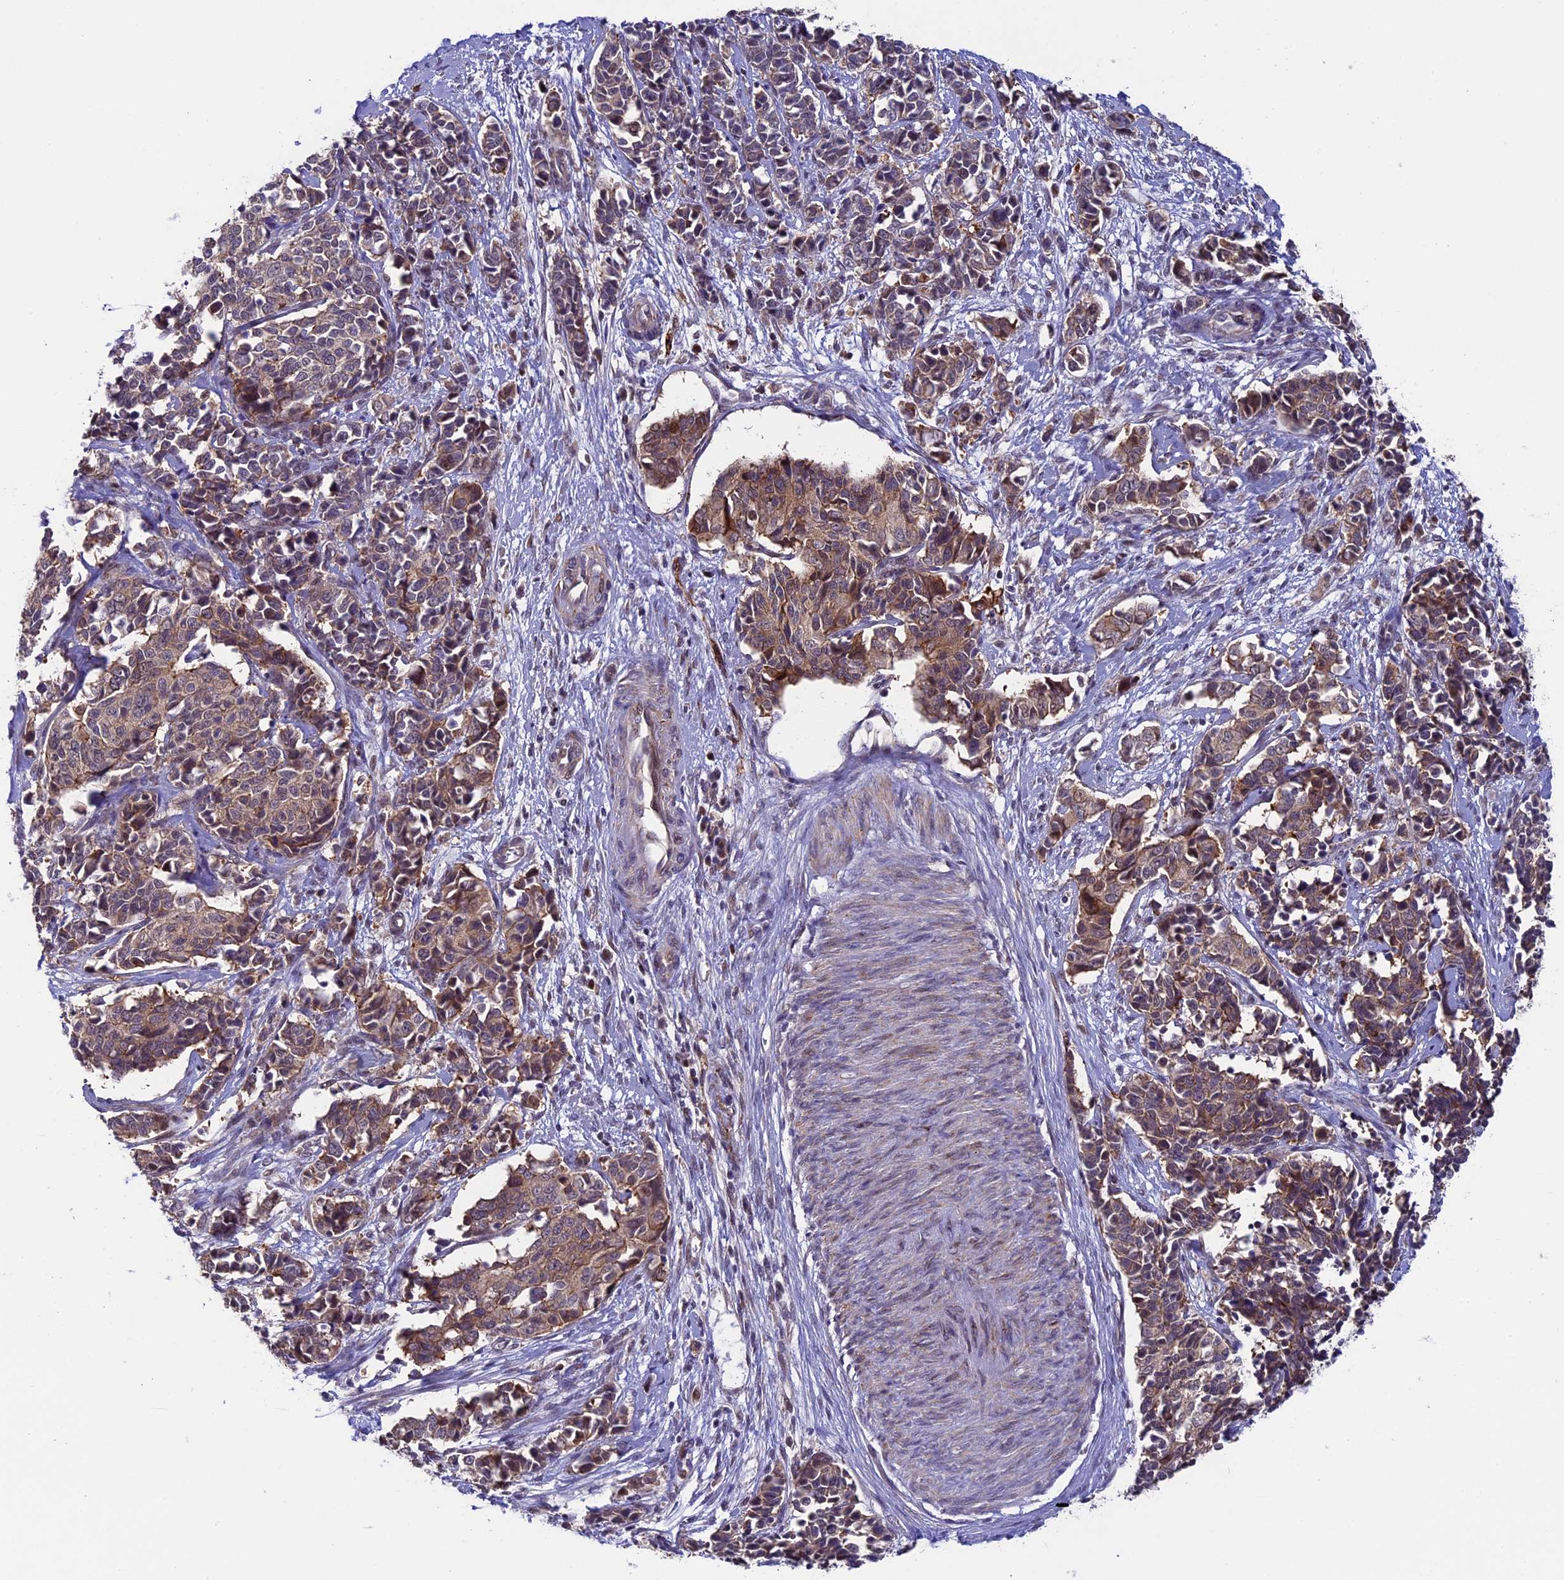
{"staining": {"intensity": "moderate", "quantity": ">75%", "location": "cytoplasmic/membranous,nuclear"}, "tissue": "cervical cancer", "cell_type": "Tumor cells", "image_type": "cancer", "snomed": [{"axis": "morphology", "description": "Normal tissue, NOS"}, {"axis": "morphology", "description": "Squamous cell carcinoma, NOS"}, {"axis": "topography", "description": "Cervix"}], "caption": "Cervical cancer (squamous cell carcinoma) tissue reveals moderate cytoplasmic/membranous and nuclear positivity in about >75% of tumor cells The protein is shown in brown color, while the nuclei are stained blue.", "gene": "SIPA1L3", "patient": {"sex": "female", "age": 35}}